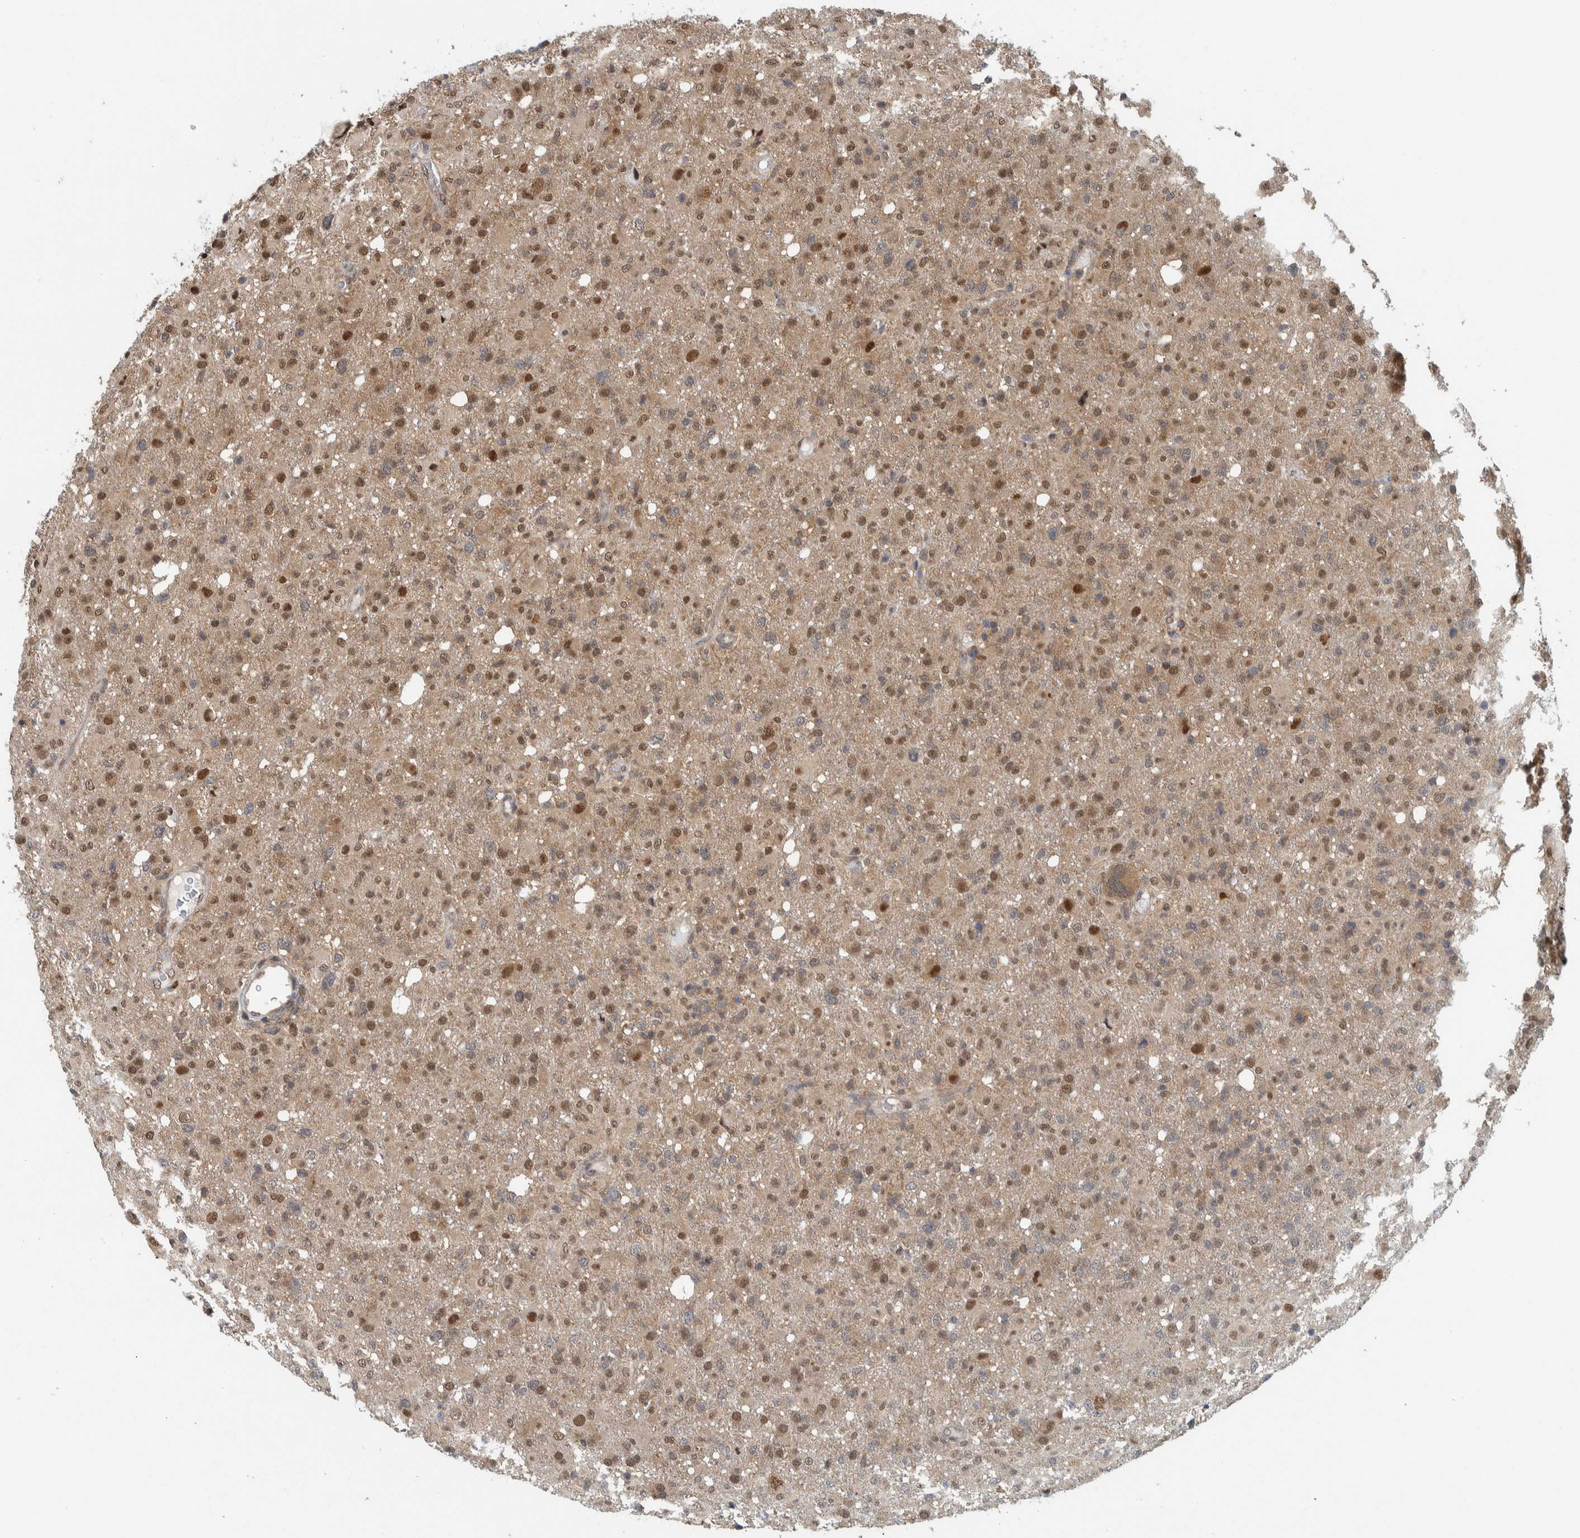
{"staining": {"intensity": "moderate", "quantity": ">75%", "location": "nuclear"}, "tissue": "glioma", "cell_type": "Tumor cells", "image_type": "cancer", "snomed": [{"axis": "morphology", "description": "Glioma, malignant, High grade"}, {"axis": "topography", "description": "Brain"}], "caption": "Immunohistochemistry staining of malignant glioma (high-grade), which demonstrates medium levels of moderate nuclear positivity in approximately >75% of tumor cells indicating moderate nuclear protein expression. The staining was performed using DAB (3,3'-diaminobenzidine) (brown) for protein detection and nuclei were counterstained in hematoxylin (blue).", "gene": "COPS3", "patient": {"sex": "female", "age": 57}}